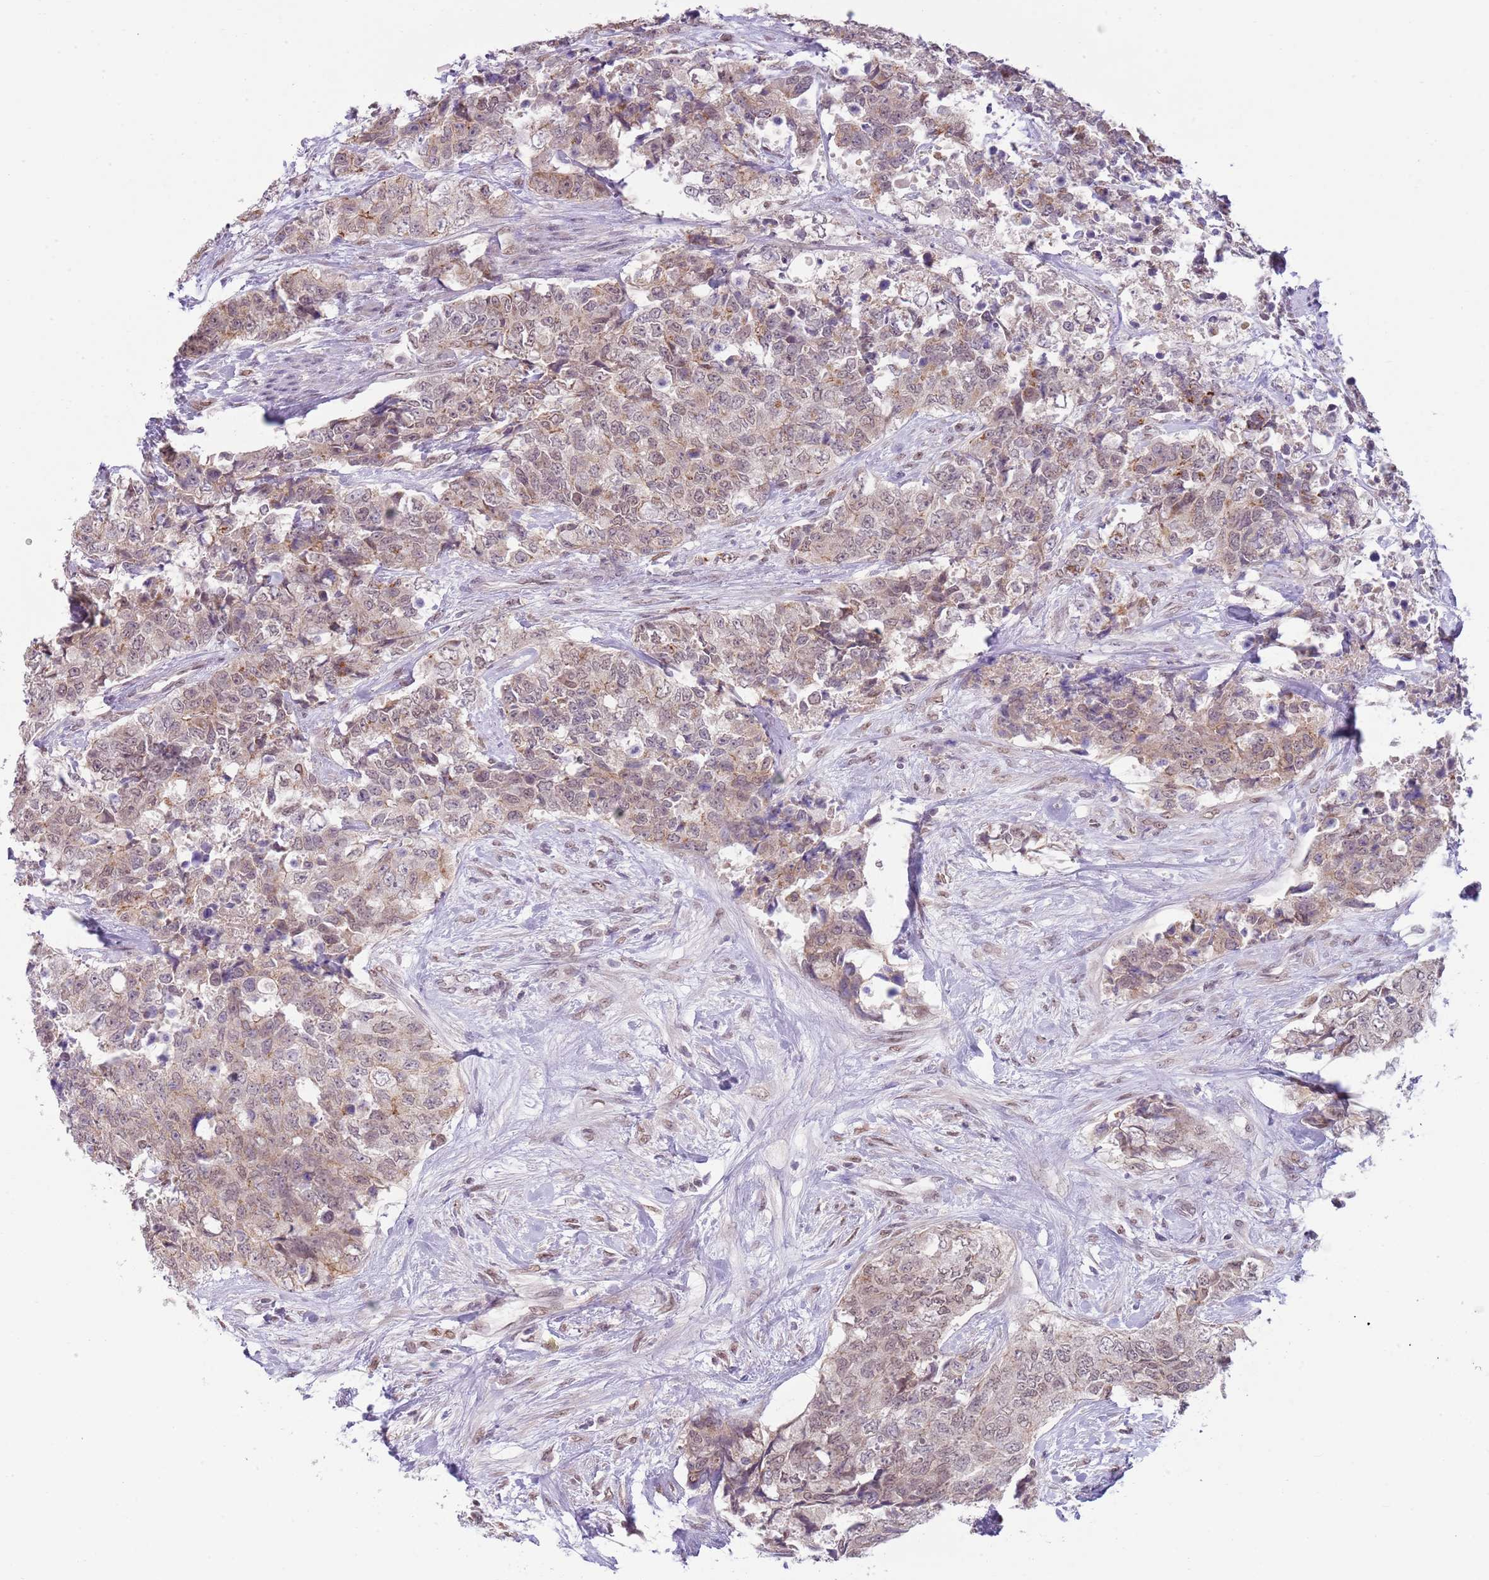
{"staining": {"intensity": "weak", "quantity": ">75%", "location": "cytoplasmic/membranous"}, "tissue": "urothelial cancer", "cell_type": "Tumor cells", "image_type": "cancer", "snomed": [{"axis": "morphology", "description": "Urothelial carcinoma, High grade"}, {"axis": "topography", "description": "Urinary bladder"}], "caption": "Immunohistochemical staining of urothelial carcinoma (high-grade) demonstrates low levels of weak cytoplasmic/membranous protein staining in approximately >75% of tumor cells.", "gene": "TM2D1", "patient": {"sex": "female", "age": 78}}